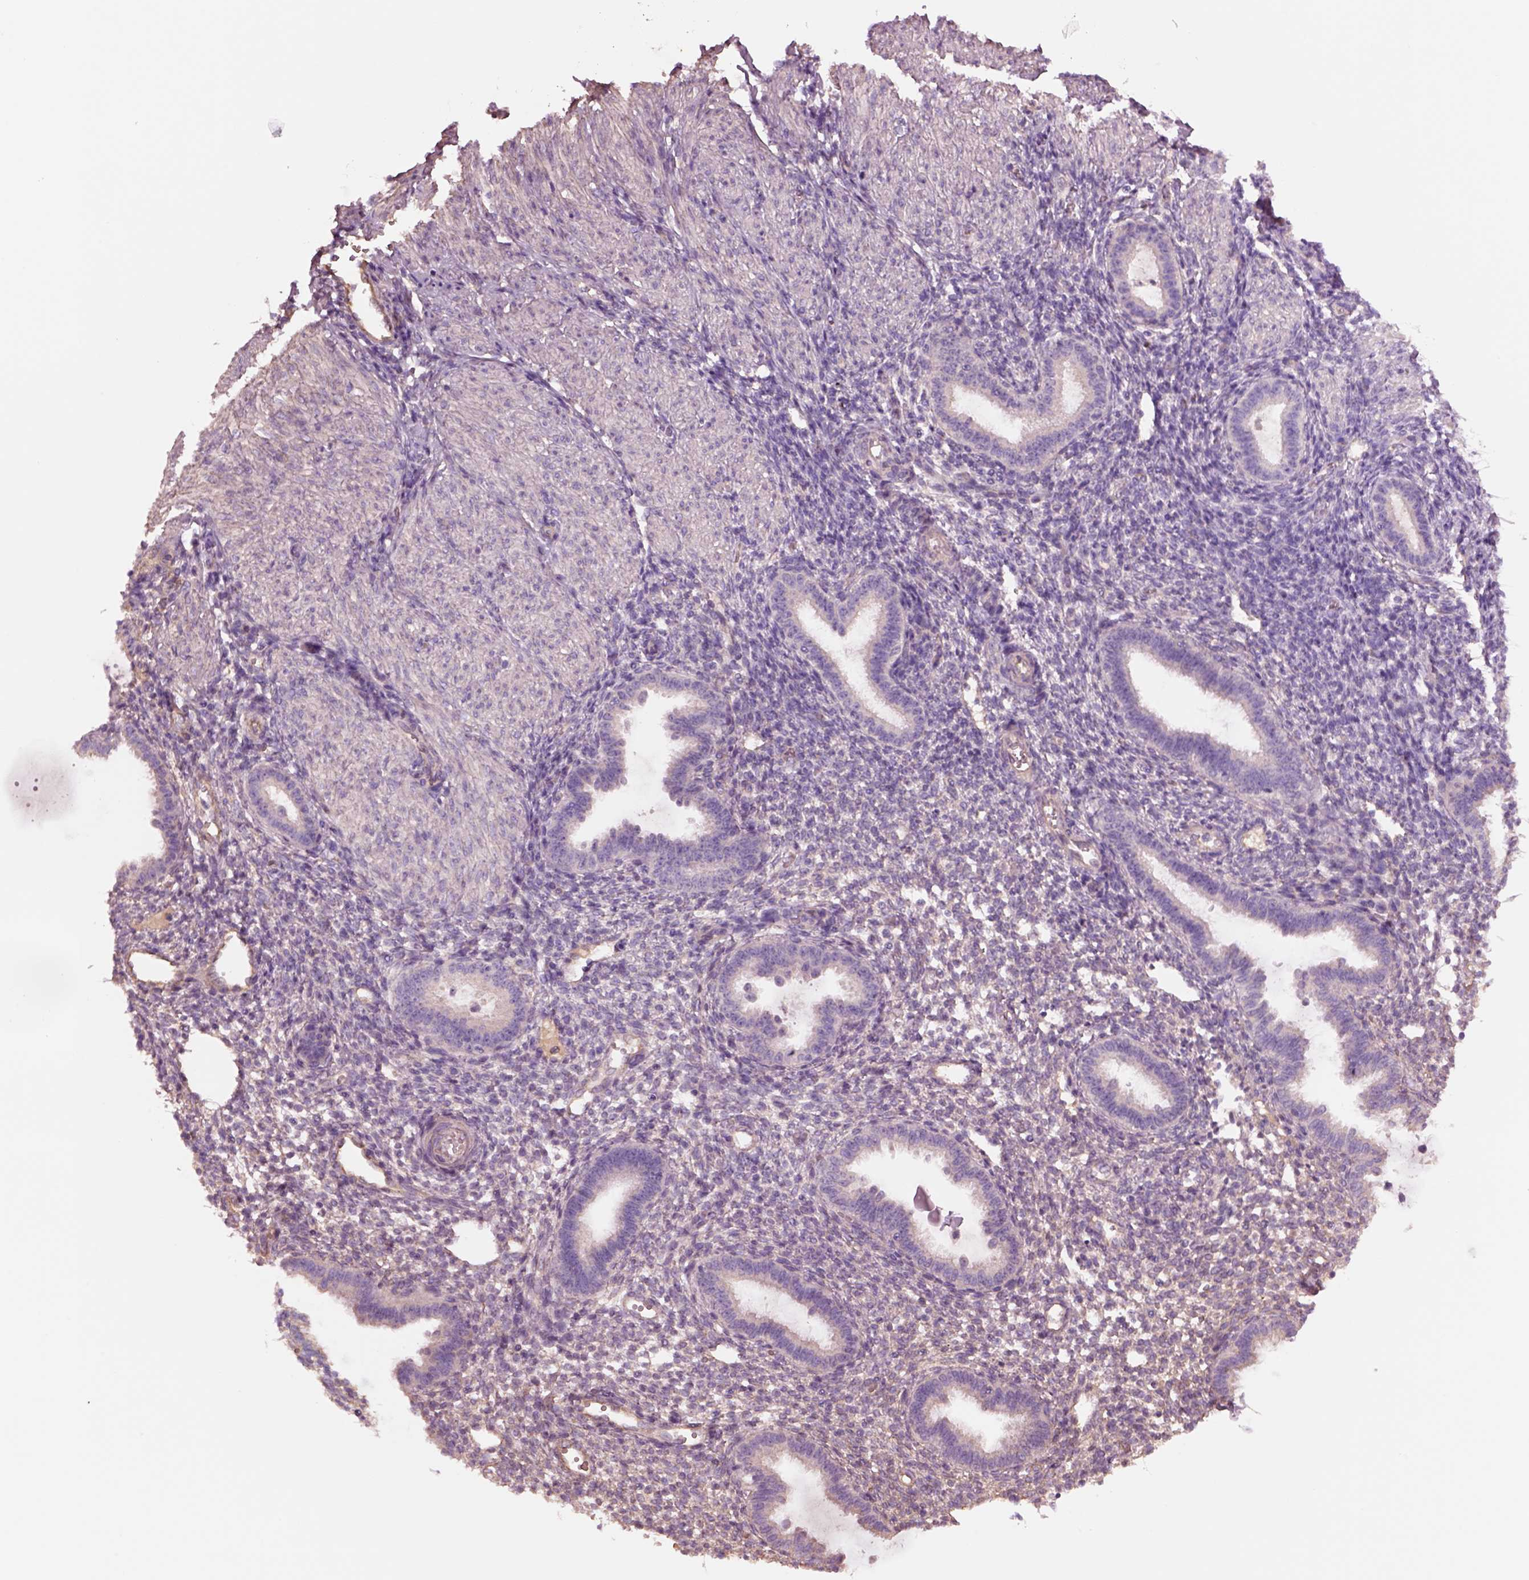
{"staining": {"intensity": "negative", "quantity": "none", "location": "none"}, "tissue": "endometrium", "cell_type": "Cells in endometrial stroma", "image_type": "normal", "snomed": [{"axis": "morphology", "description": "Normal tissue, NOS"}, {"axis": "topography", "description": "Endometrium"}], "caption": "This is a micrograph of IHC staining of unremarkable endometrium, which shows no staining in cells in endometrial stroma. Nuclei are stained in blue.", "gene": "HTR1B", "patient": {"sex": "female", "age": 36}}